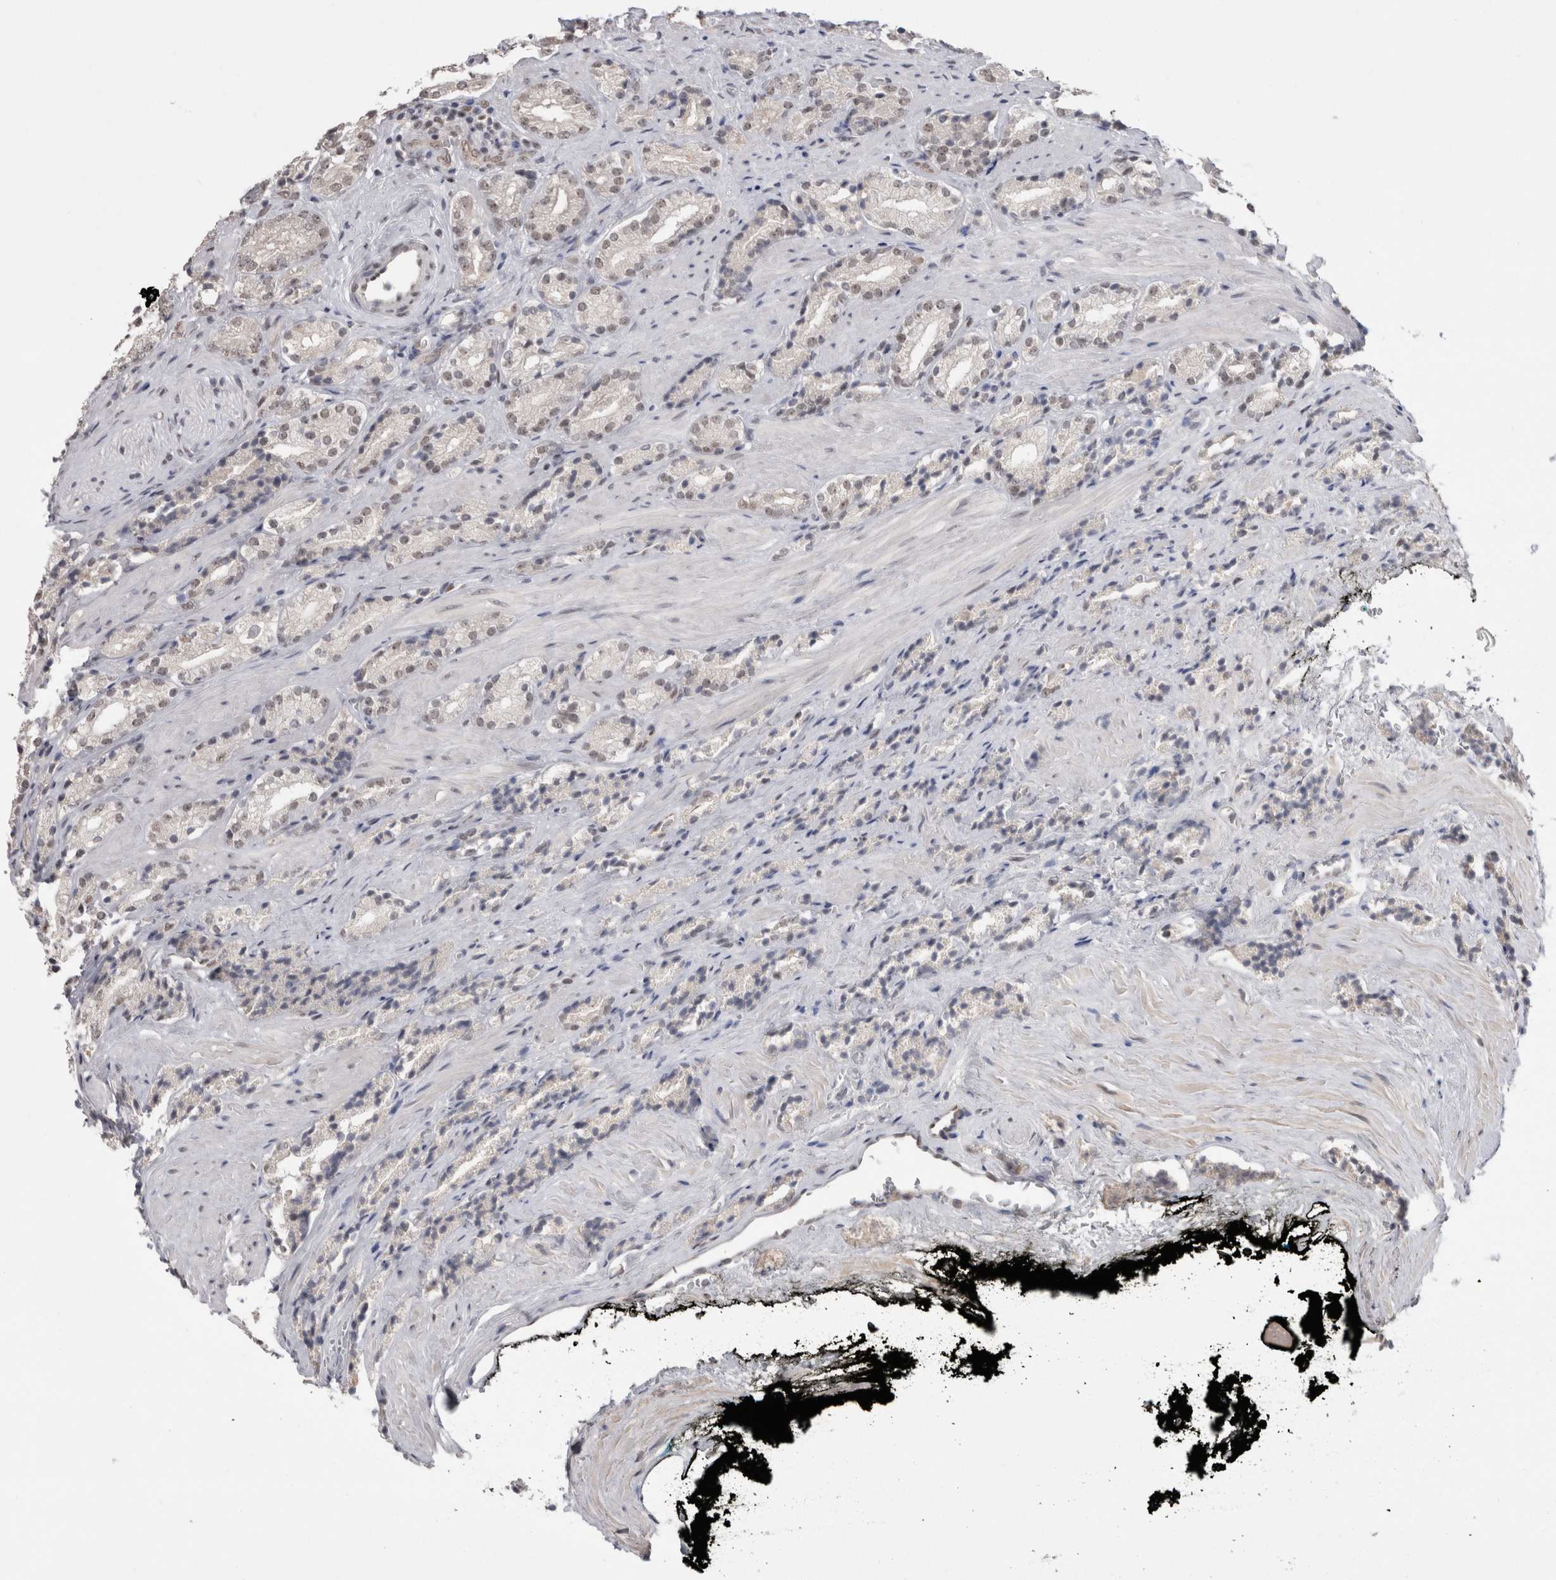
{"staining": {"intensity": "weak", "quantity": "25%-75%", "location": "nuclear"}, "tissue": "prostate cancer", "cell_type": "Tumor cells", "image_type": "cancer", "snomed": [{"axis": "morphology", "description": "Adenocarcinoma, High grade"}, {"axis": "topography", "description": "Prostate"}], "caption": "An IHC micrograph of neoplastic tissue is shown. Protein staining in brown shows weak nuclear positivity in high-grade adenocarcinoma (prostate) within tumor cells.", "gene": "DAXX", "patient": {"sex": "male", "age": 71}}